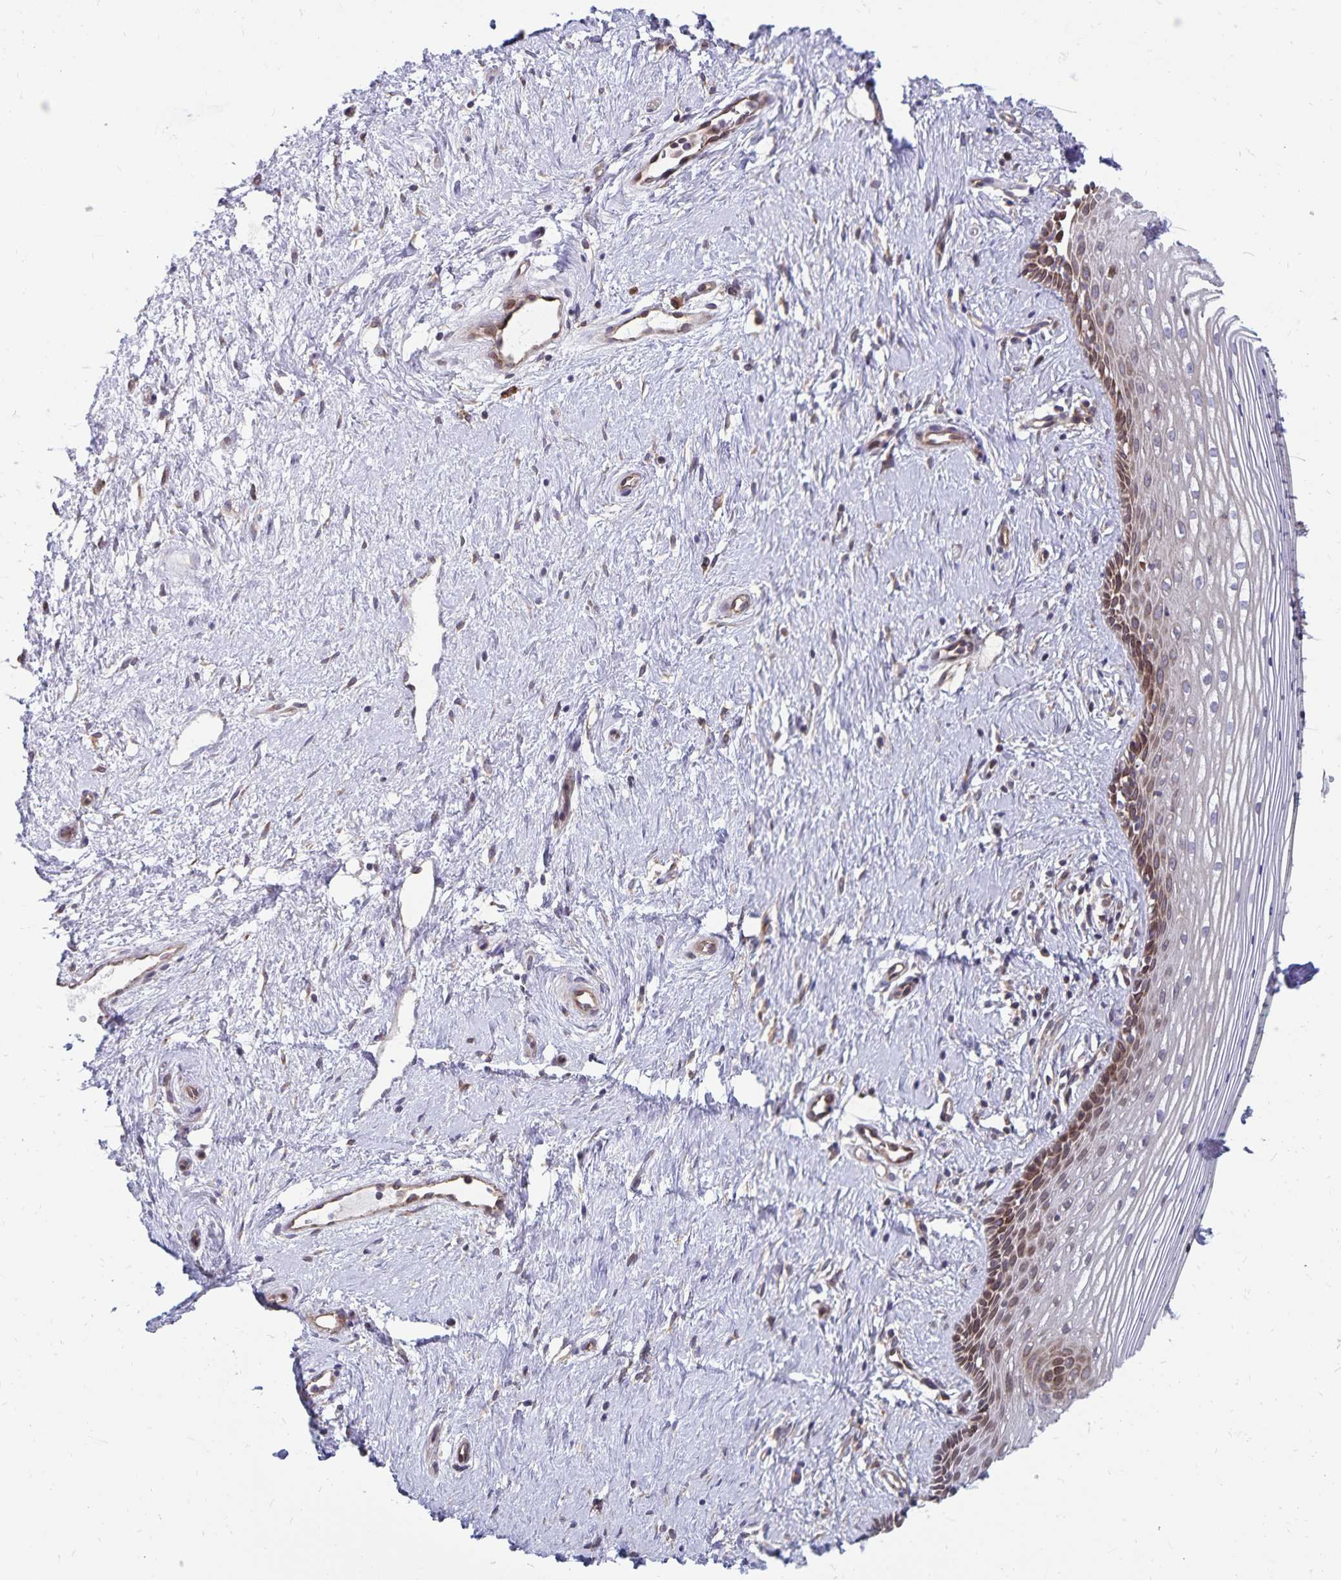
{"staining": {"intensity": "moderate", "quantity": "<25%", "location": "cytoplasmic/membranous"}, "tissue": "vagina", "cell_type": "Squamous epithelial cells", "image_type": "normal", "snomed": [{"axis": "morphology", "description": "Normal tissue, NOS"}, {"axis": "topography", "description": "Vagina"}], "caption": "Protein staining of benign vagina displays moderate cytoplasmic/membranous positivity in approximately <25% of squamous epithelial cells. The protein of interest is stained brown, and the nuclei are stained in blue (DAB (3,3'-diaminobenzidine) IHC with brightfield microscopy, high magnification).", "gene": "SEC62", "patient": {"sex": "female", "age": 42}}